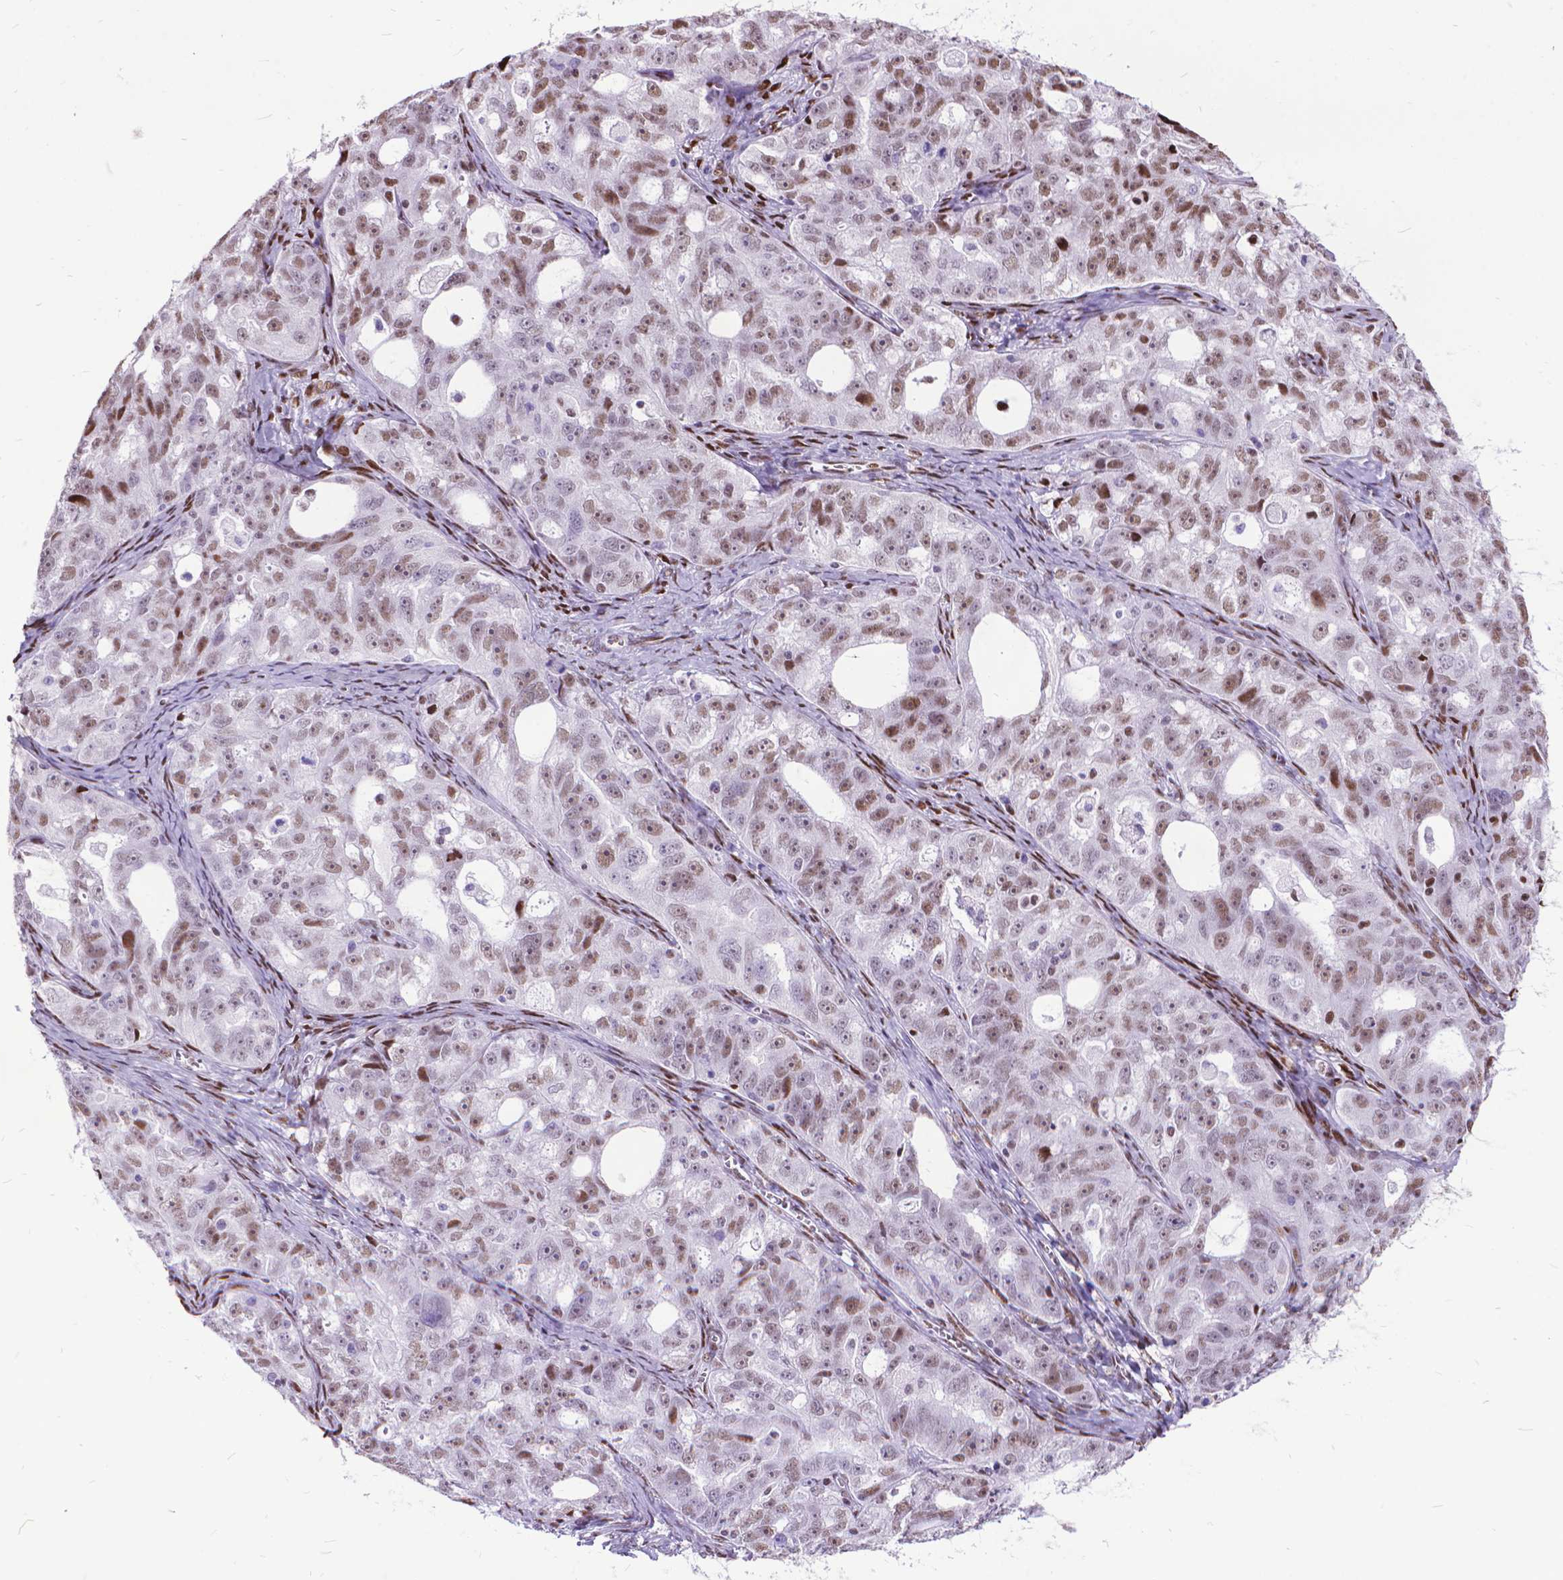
{"staining": {"intensity": "weak", "quantity": "25%-75%", "location": "nuclear"}, "tissue": "ovarian cancer", "cell_type": "Tumor cells", "image_type": "cancer", "snomed": [{"axis": "morphology", "description": "Cystadenocarcinoma, serous, NOS"}, {"axis": "topography", "description": "Ovary"}], "caption": "Immunohistochemical staining of human ovarian serous cystadenocarcinoma displays weak nuclear protein positivity in about 25%-75% of tumor cells.", "gene": "POLE4", "patient": {"sex": "female", "age": 51}}